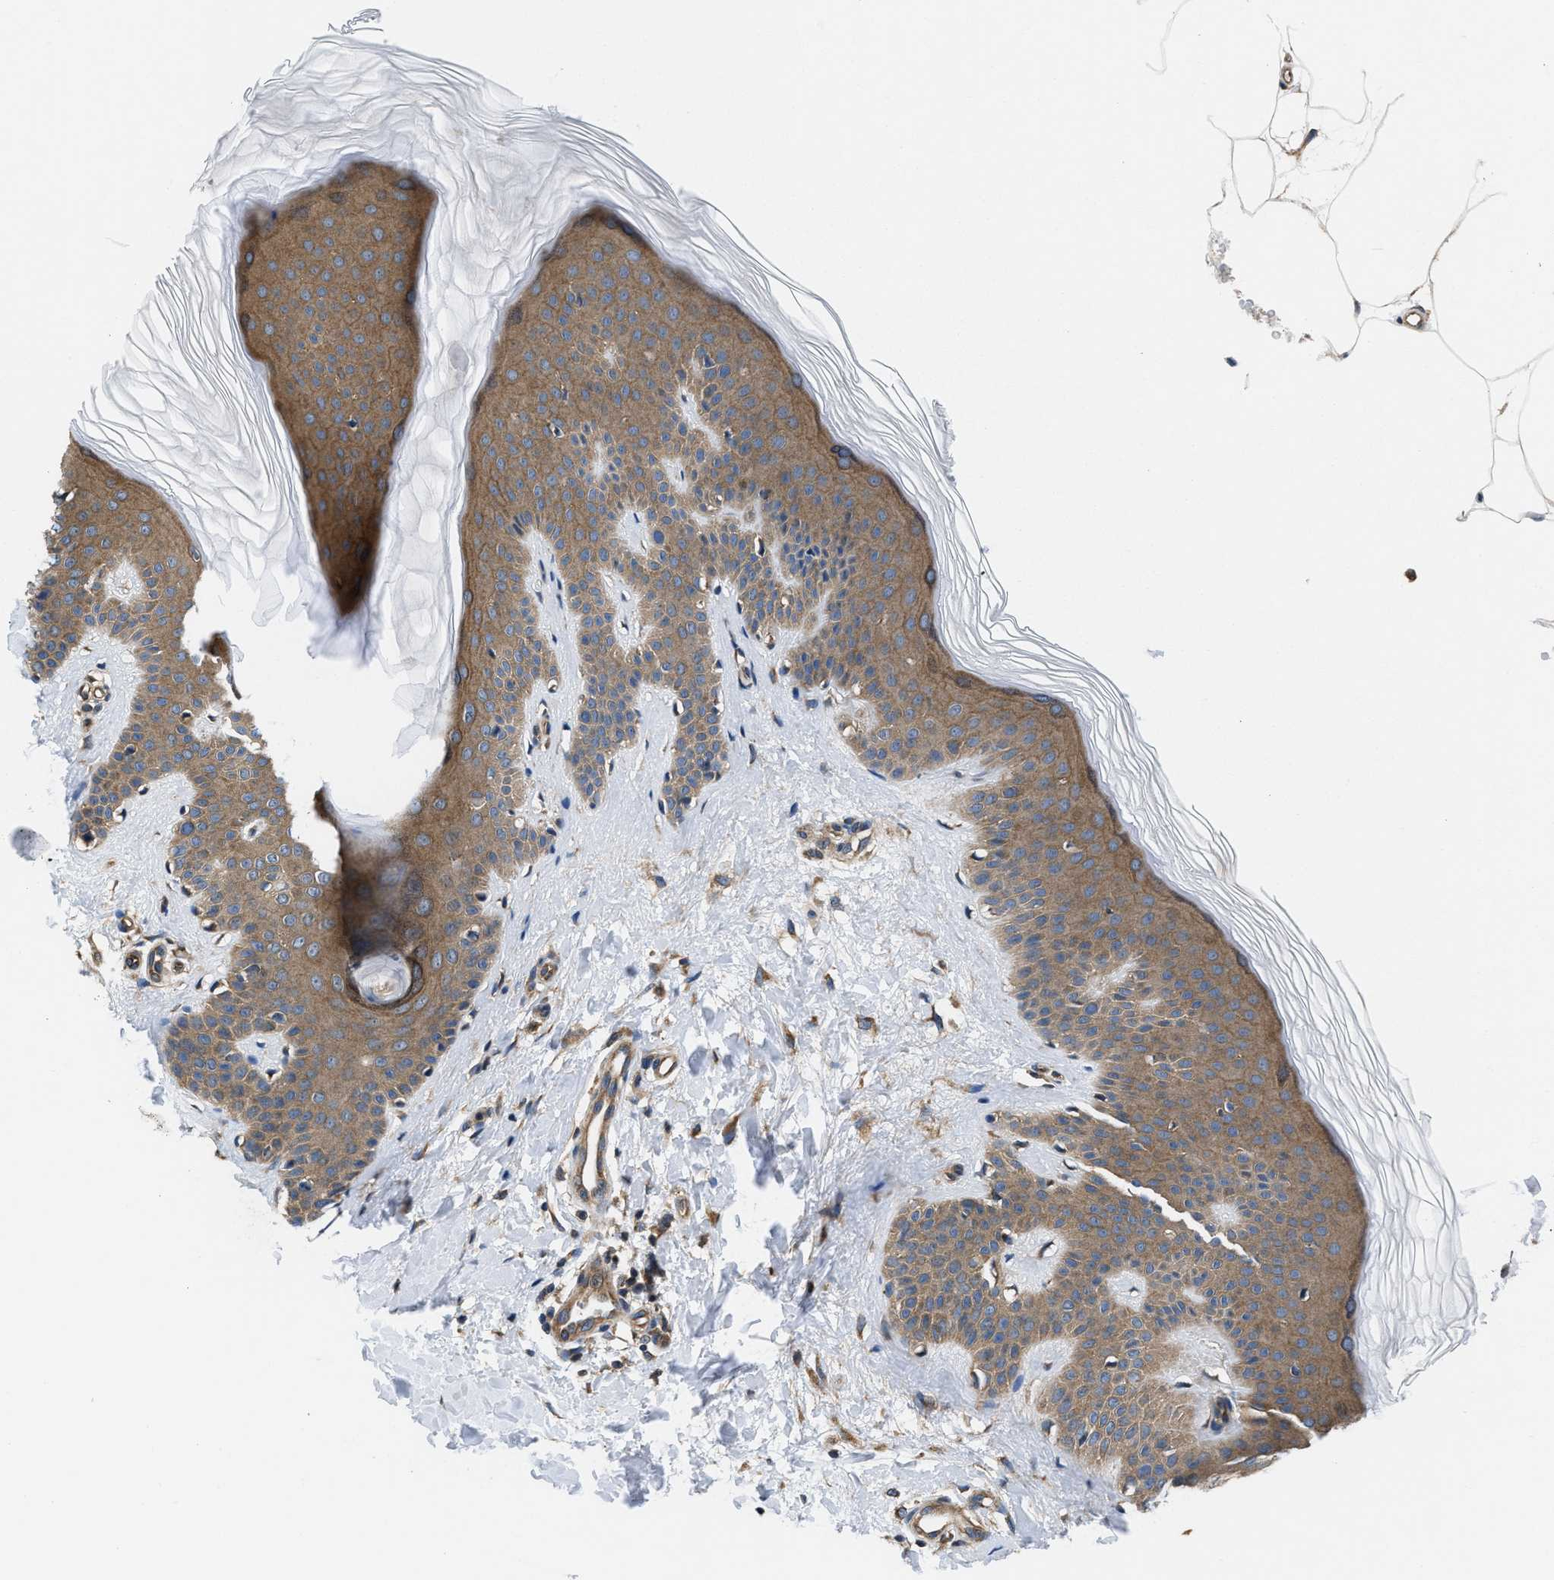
{"staining": {"intensity": "moderate", "quantity": ">75%", "location": "cytoplasmic/membranous"}, "tissue": "skin", "cell_type": "Fibroblasts", "image_type": "normal", "snomed": [{"axis": "morphology", "description": "Normal tissue, NOS"}, {"axis": "morphology", "description": "Malignant melanoma, Metastatic site"}, {"axis": "topography", "description": "Skin"}], "caption": "Unremarkable skin demonstrates moderate cytoplasmic/membranous expression in approximately >75% of fibroblasts, visualized by immunohistochemistry.", "gene": "CEP128", "patient": {"sex": "male", "age": 41}}